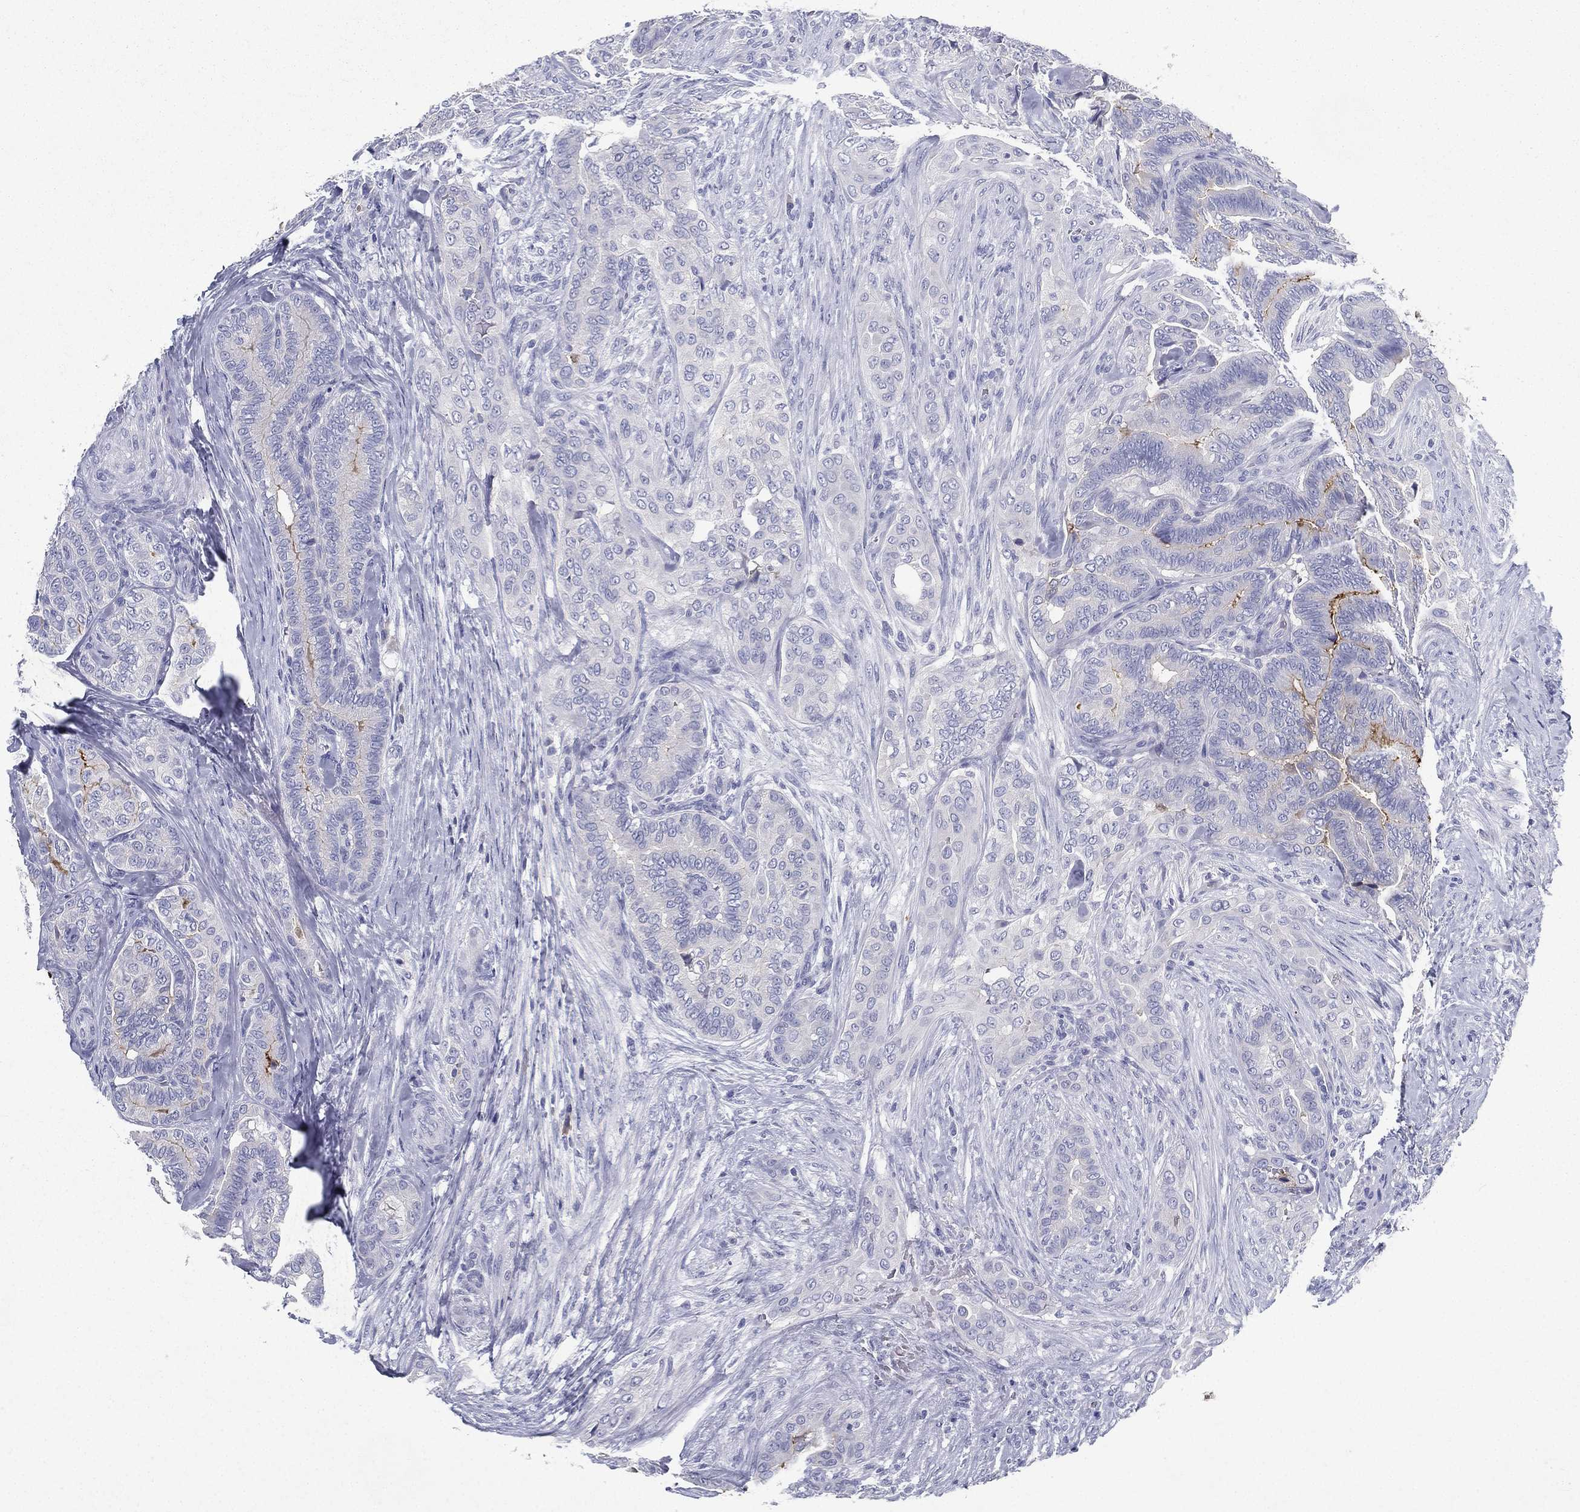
{"staining": {"intensity": "negative", "quantity": "none", "location": "none"}, "tissue": "thyroid cancer", "cell_type": "Tumor cells", "image_type": "cancer", "snomed": [{"axis": "morphology", "description": "Papillary adenocarcinoma, NOS"}, {"axis": "topography", "description": "Thyroid gland"}], "caption": "Tumor cells are negative for protein expression in human papillary adenocarcinoma (thyroid).", "gene": "RGS13", "patient": {"sex": "male", "age": 61}}